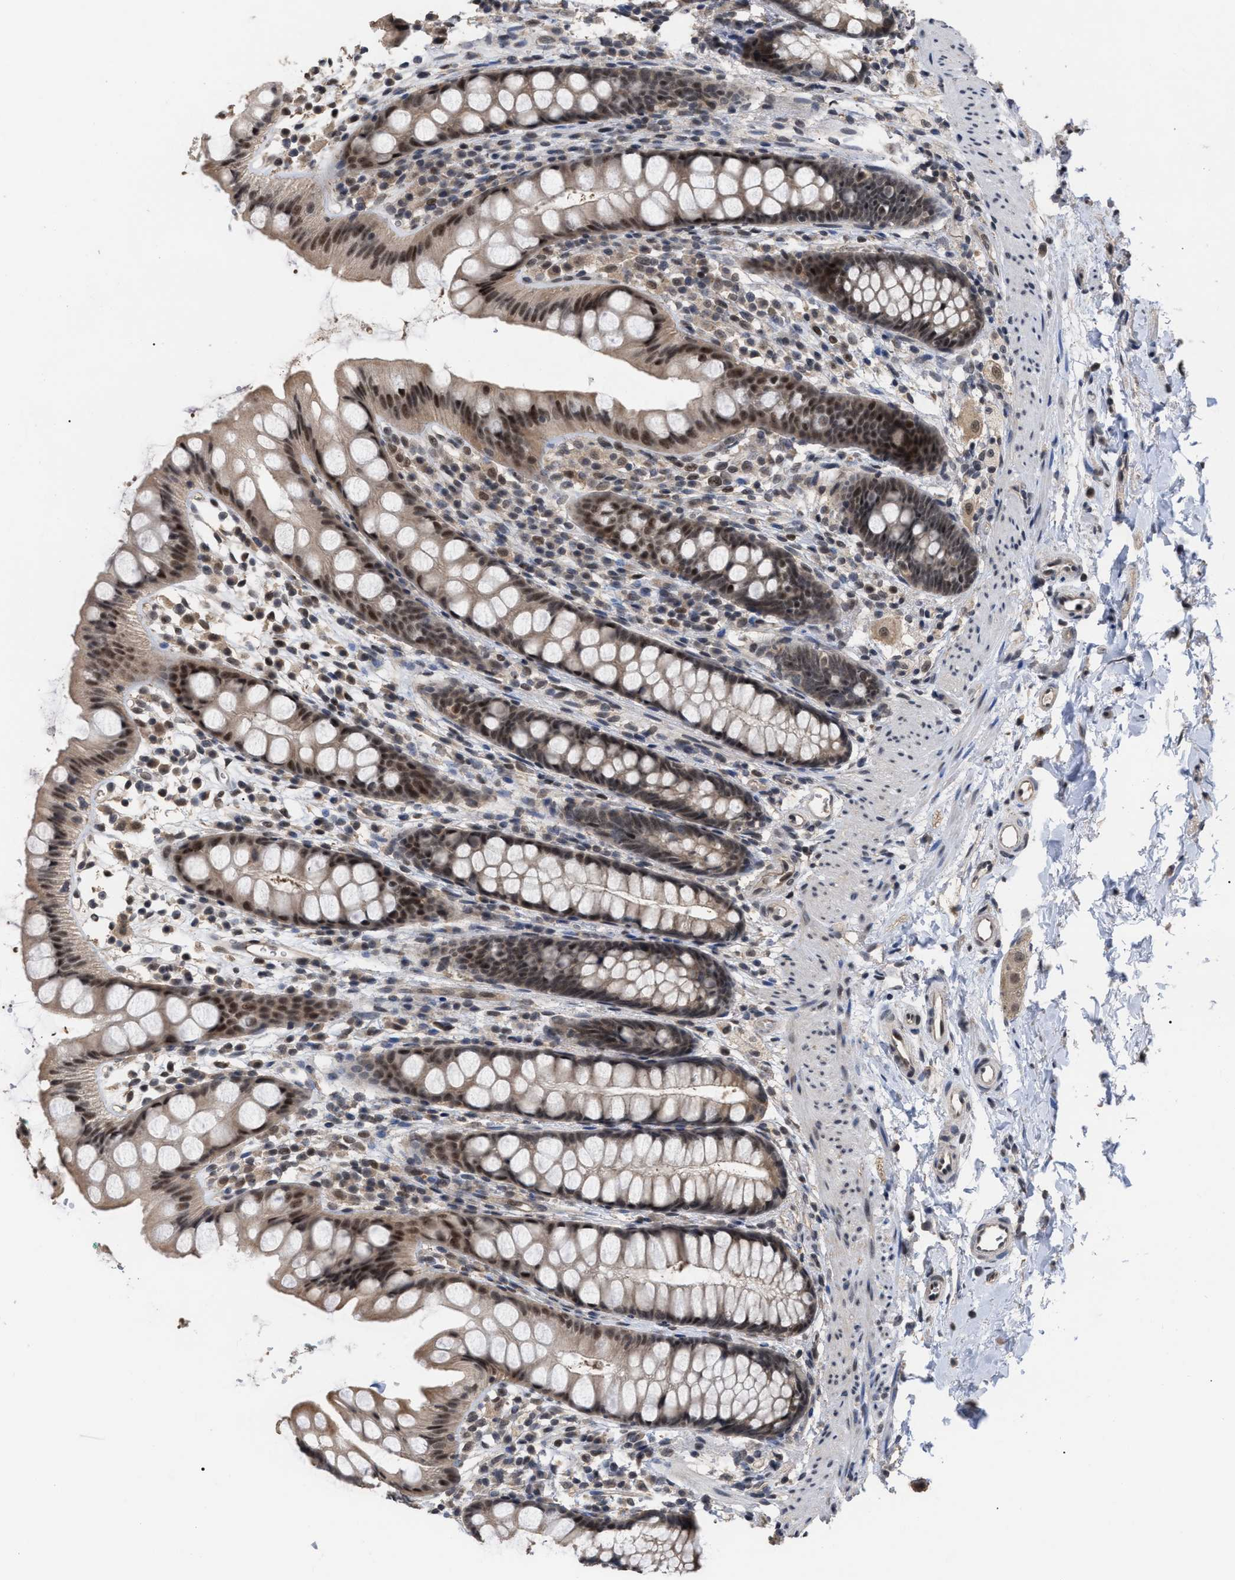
{"staining": {"intensity": "moderate", "quantity": ">75%", "location": "cytoplasmic/membranous,nuclear"}, "tissue": "rectum", "cell_type": "Glandular cells", "image_type": "normal", "snomed": [{"axis": "morphology", "description": "Normal tissue, NOS"}, {"axis": "topography", "description": "Rectum"}], "caption": "A medium amount of moderate cytoplasmic/membranous,nuclear positivity is seen in approximately >75% of glandular cells in normal rectum. (IHC, brightfield microscopy, high magnification).", "gene": "JAZF1", "patient": {"sex": "female", "age": 65}}